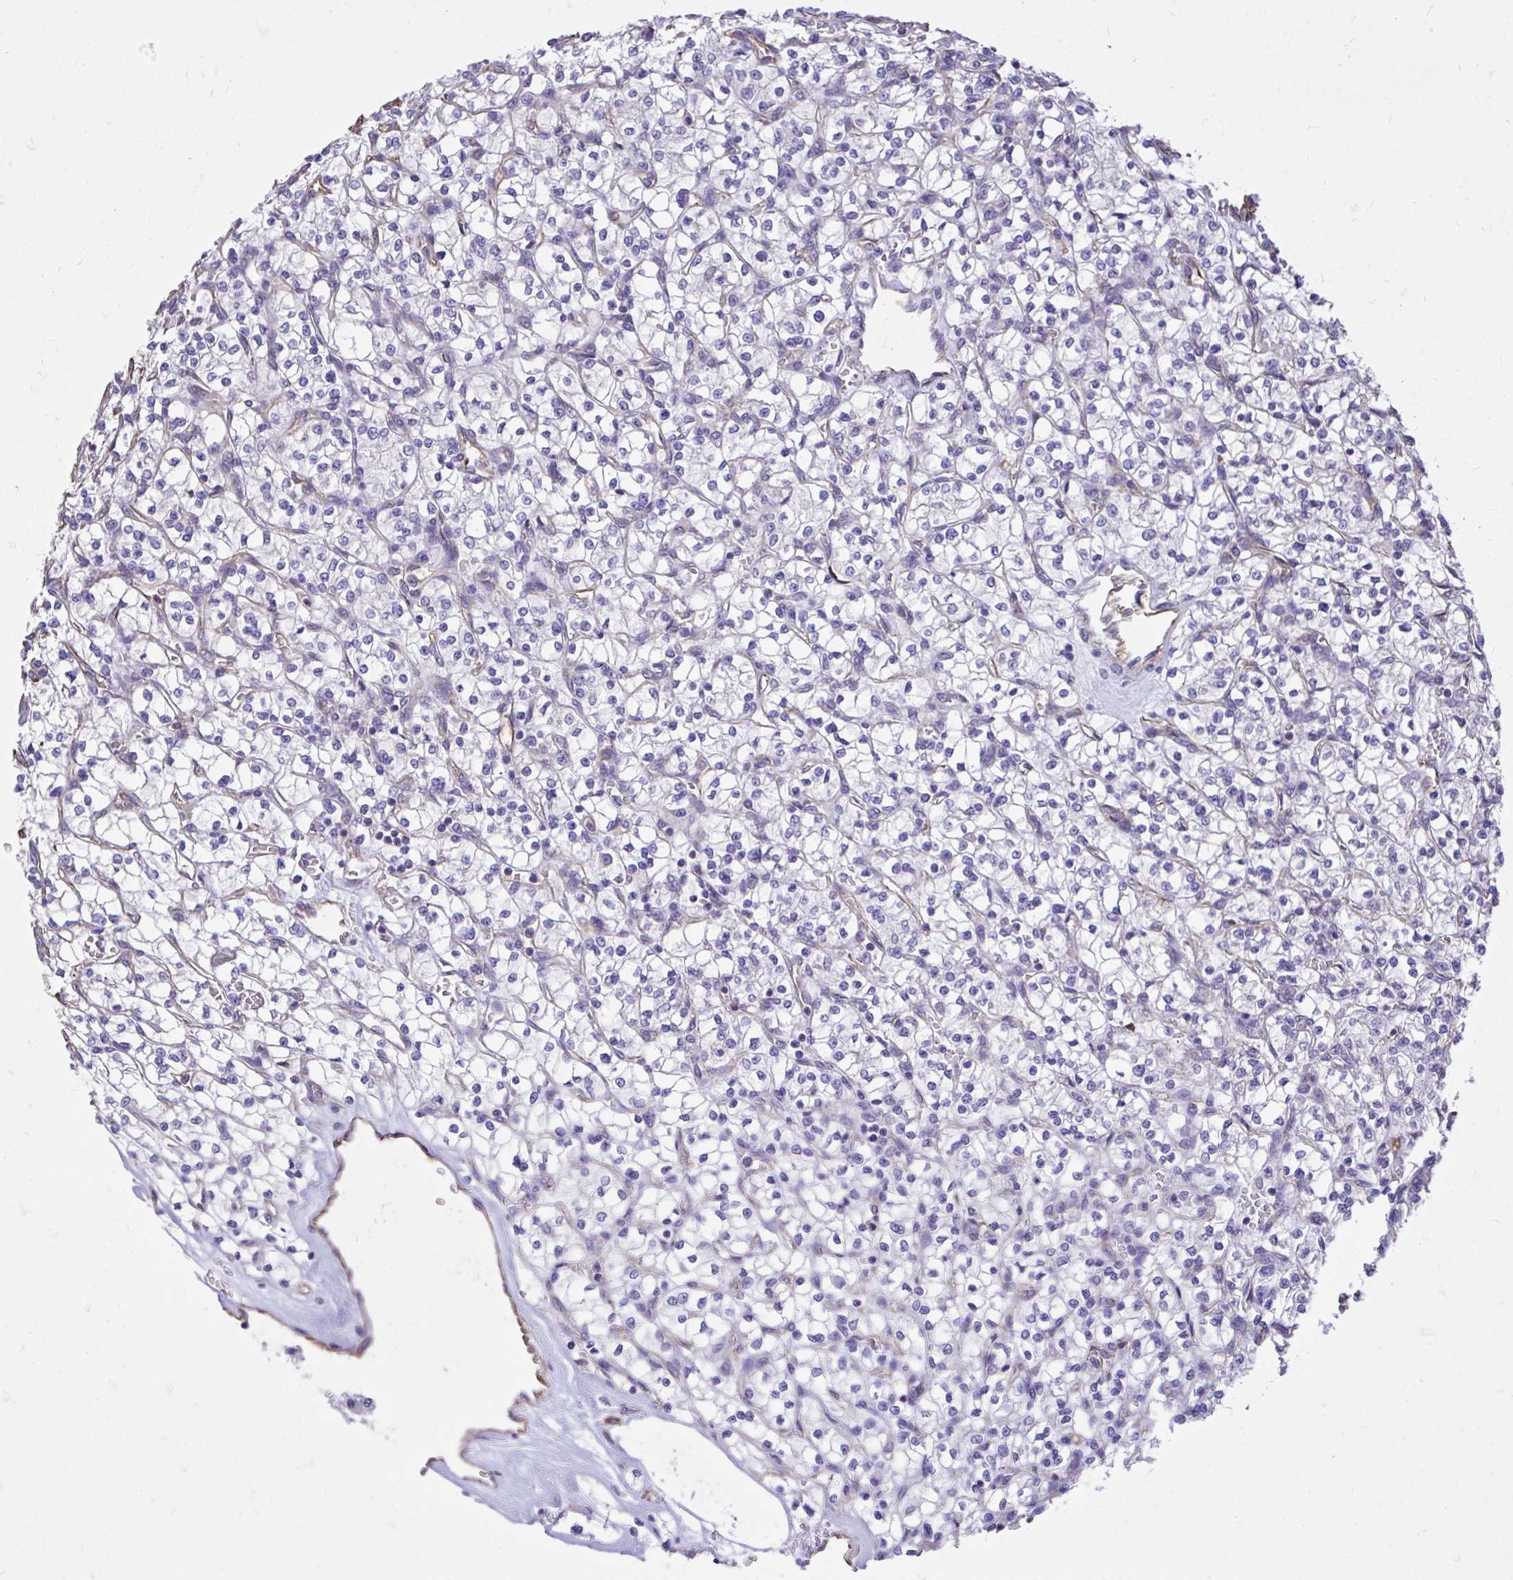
{"staining": {"intensity": "negative", "quantity": "none", "location": "none"}, "tissue": "renal cancer", "cell_type": "Tumor cells", "image_type": "cancer", "snomed": [{"axis": "morphology", "description": "Adenocarcinoma, NOS"}, {"axis": "topography", "description": "Kidney"}], "caption": "Tumor cells show no significant staining in renal cancer. (DAB immunohistochemistry (IHC) with hematoxylin counter stain).", "gene": "RNF103", "patient": {"sex": "female", "age": 64}}